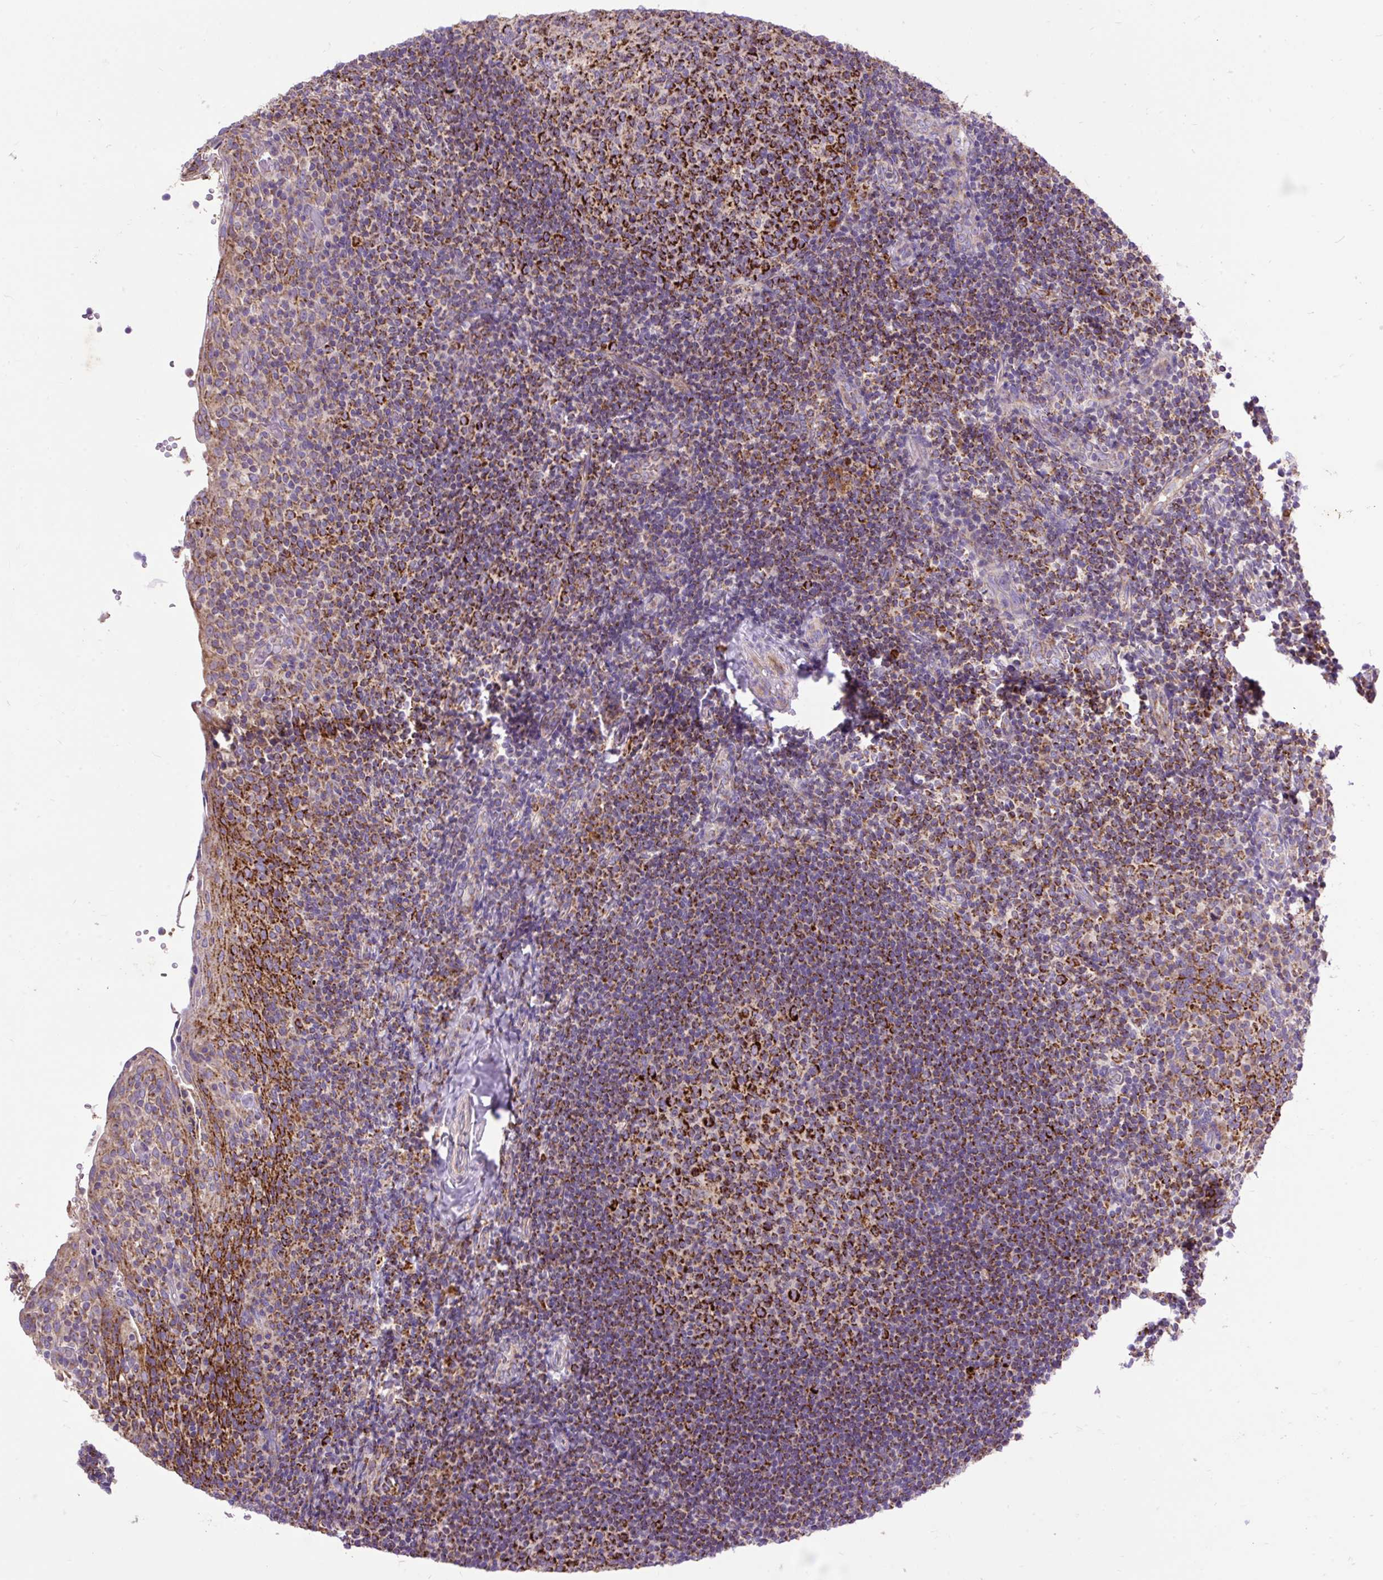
{"staining": {"intensity": "strong", "quantity": ">75%", "location": "cytoplasmic/membranous"}, "tissue": "tonsil", "cell_type": "Germinal center cells", "image_type": "normal", "snomed": [{"axis": "morphology", "description": "Normal tissue, NOS"}, {"axis": "topography", "description": "Tonsil"}], "caption": "Approximately >75% of germinal center cells in unremarkable human tonsil demonstrate strong cytoplasmic/membranous protein positivity as visualized by brown immunohistochemical staining.", "gene": "TOMM40", "patient": {"sex": "female", "age": 10}}